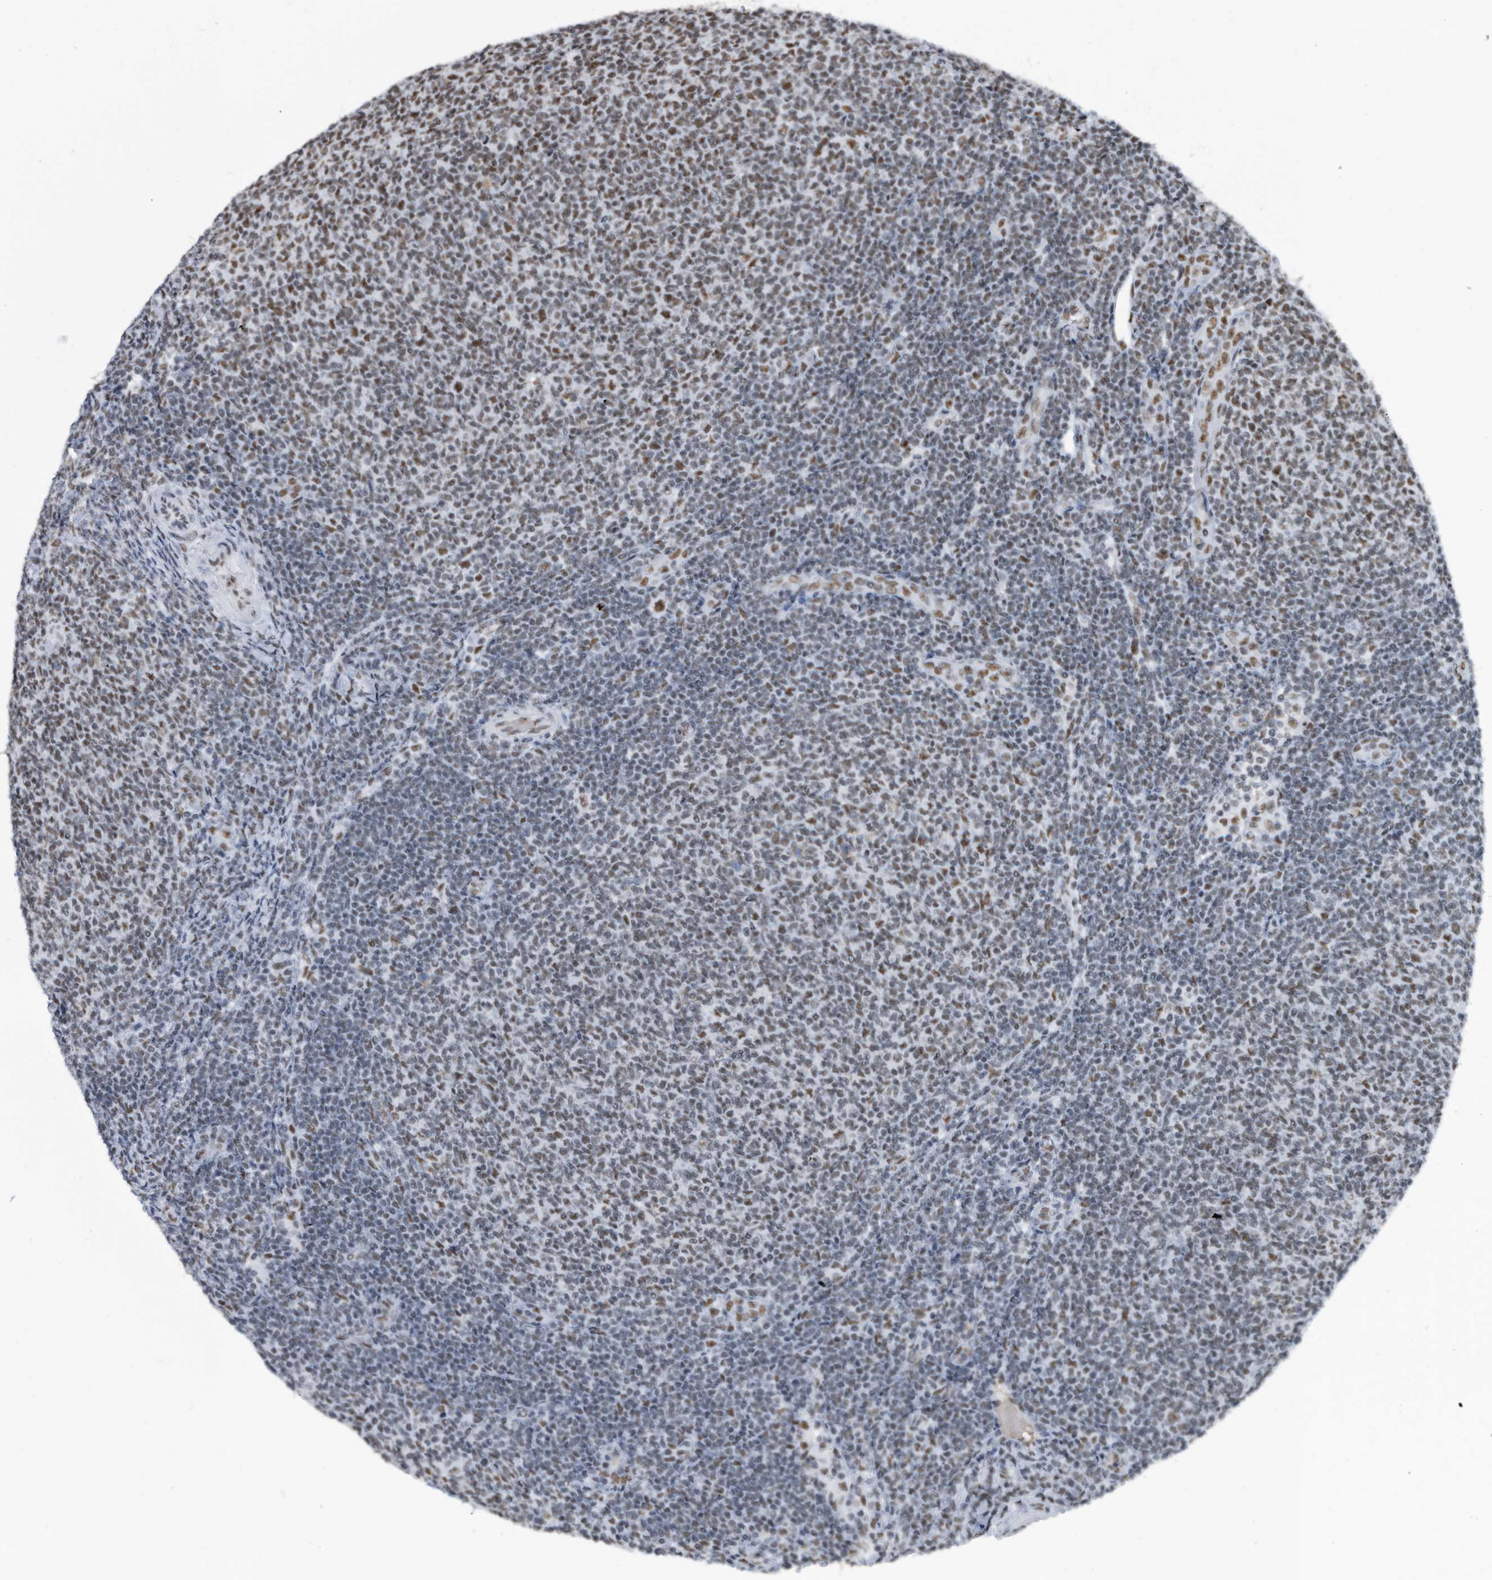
{"staining": {"intensity": "moderate", "quantity": "25%-75%", "location": "nuclear"}, "tissue": "lymphoma", "cell_type": "Tumor cells", "image_type": "cancer", "snomed": [{"axis": "morphology", "description": "Malignant lymphoma, non-Hodgkin's type, Low grade"}, {"axis": "topography", "description": "Lymph node"}], "caption": "IHC (DAB) staining of lymphoma exhibits moderate nuclear protein positivity in approximately 25%-75% of tumor cells.", "gene": "SF3A1", "patient": {"sex": "male", "age": 66}}